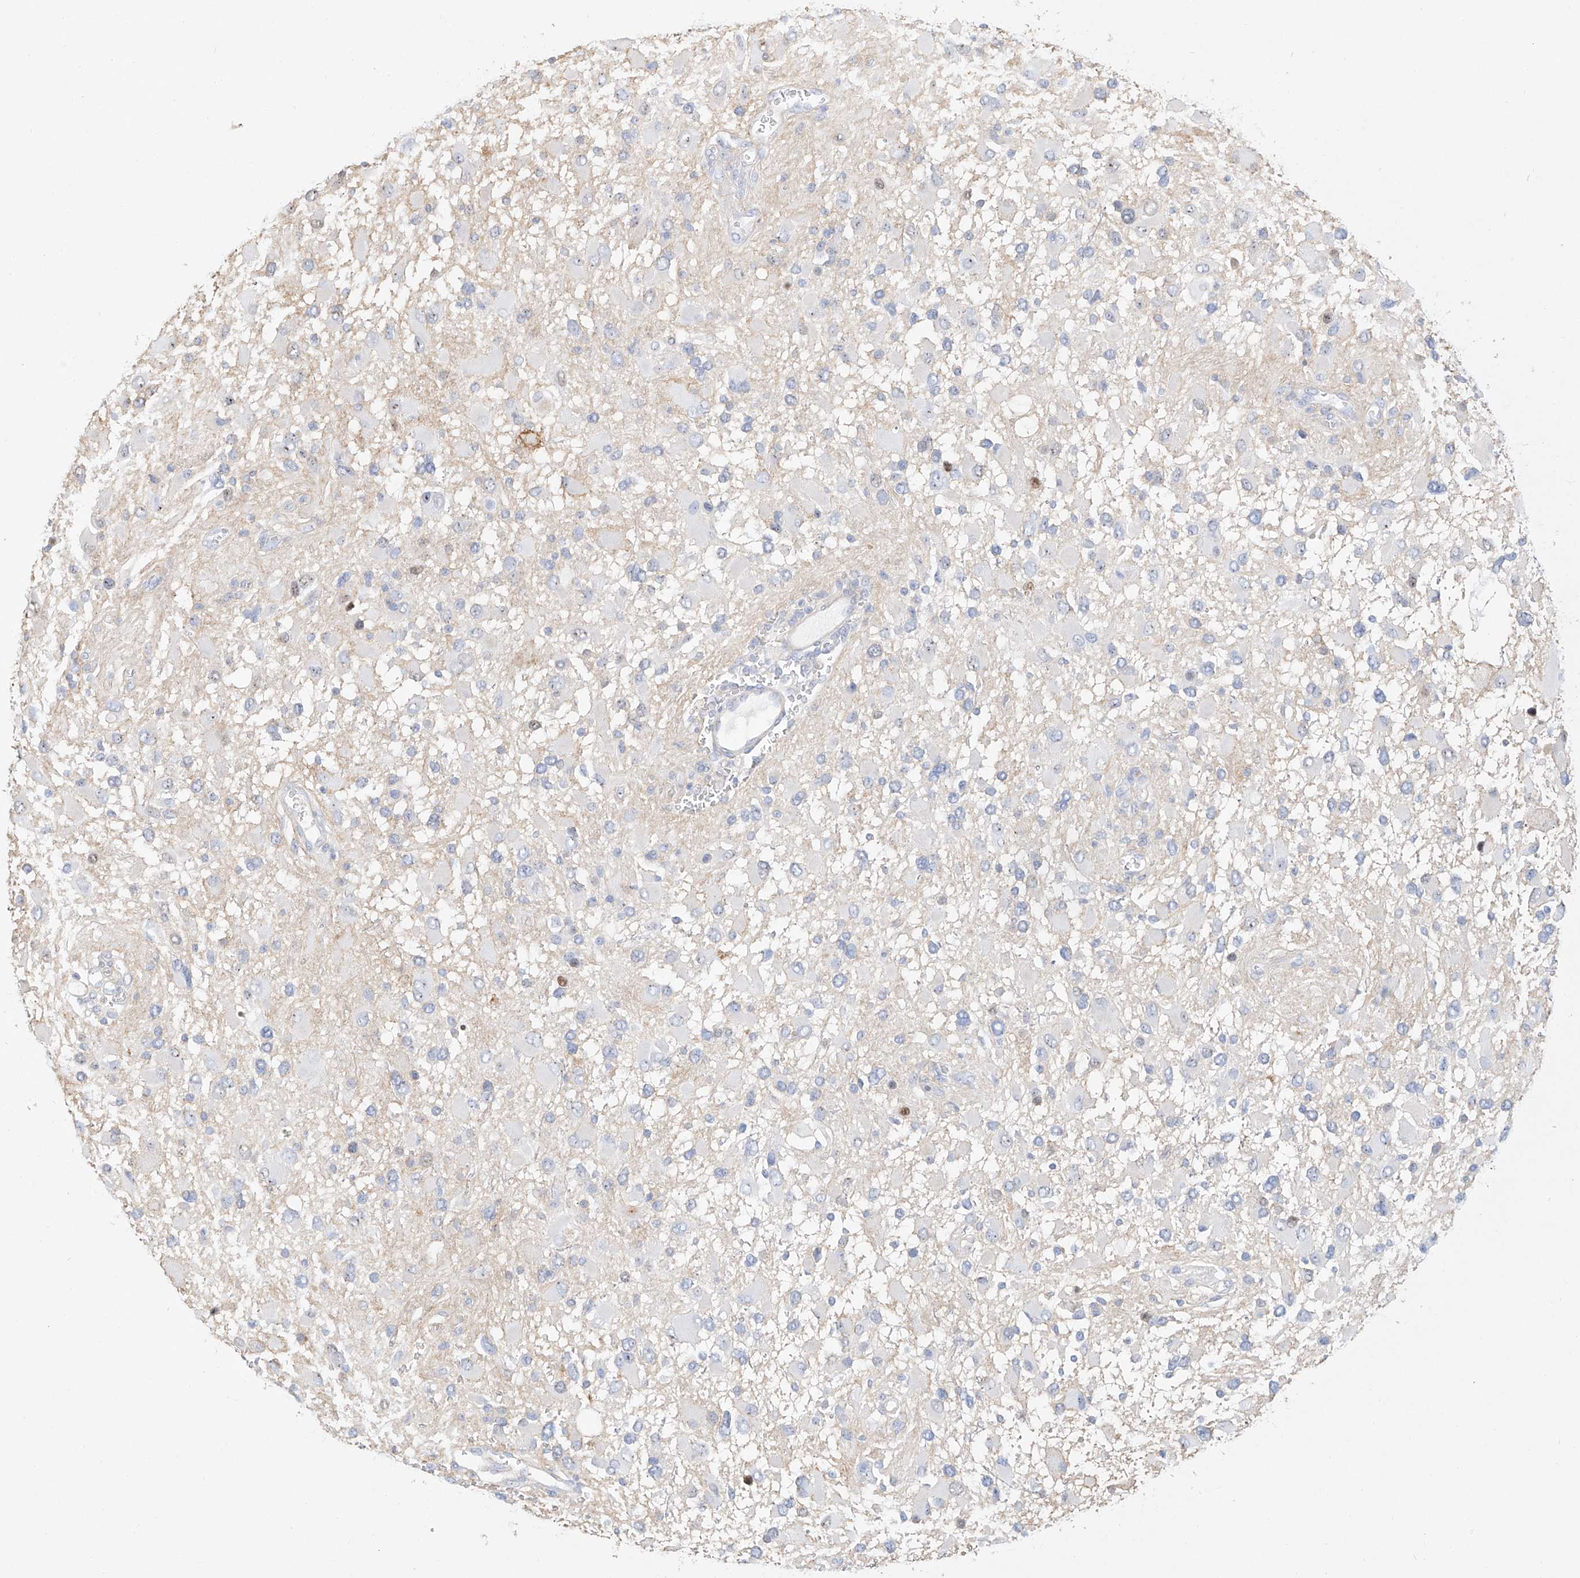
{"staining": {"intensity": "negative", "quantity": "none", "location": "none"}, "tissue": "glioma", "cell_type": "Tumor cells", "image_type": "cancer", "snomed": [{"axis": "morphology", "description": "Glioma, malignant, High grade"}, {"axis": "topography", "description": "Brain"}], "caption": "Human glioma stained for a protein using immunohistochemistry displays no expression in tumor cells.", "gene": "SNU13", "patient": {"sex": "male", "age": 53}}